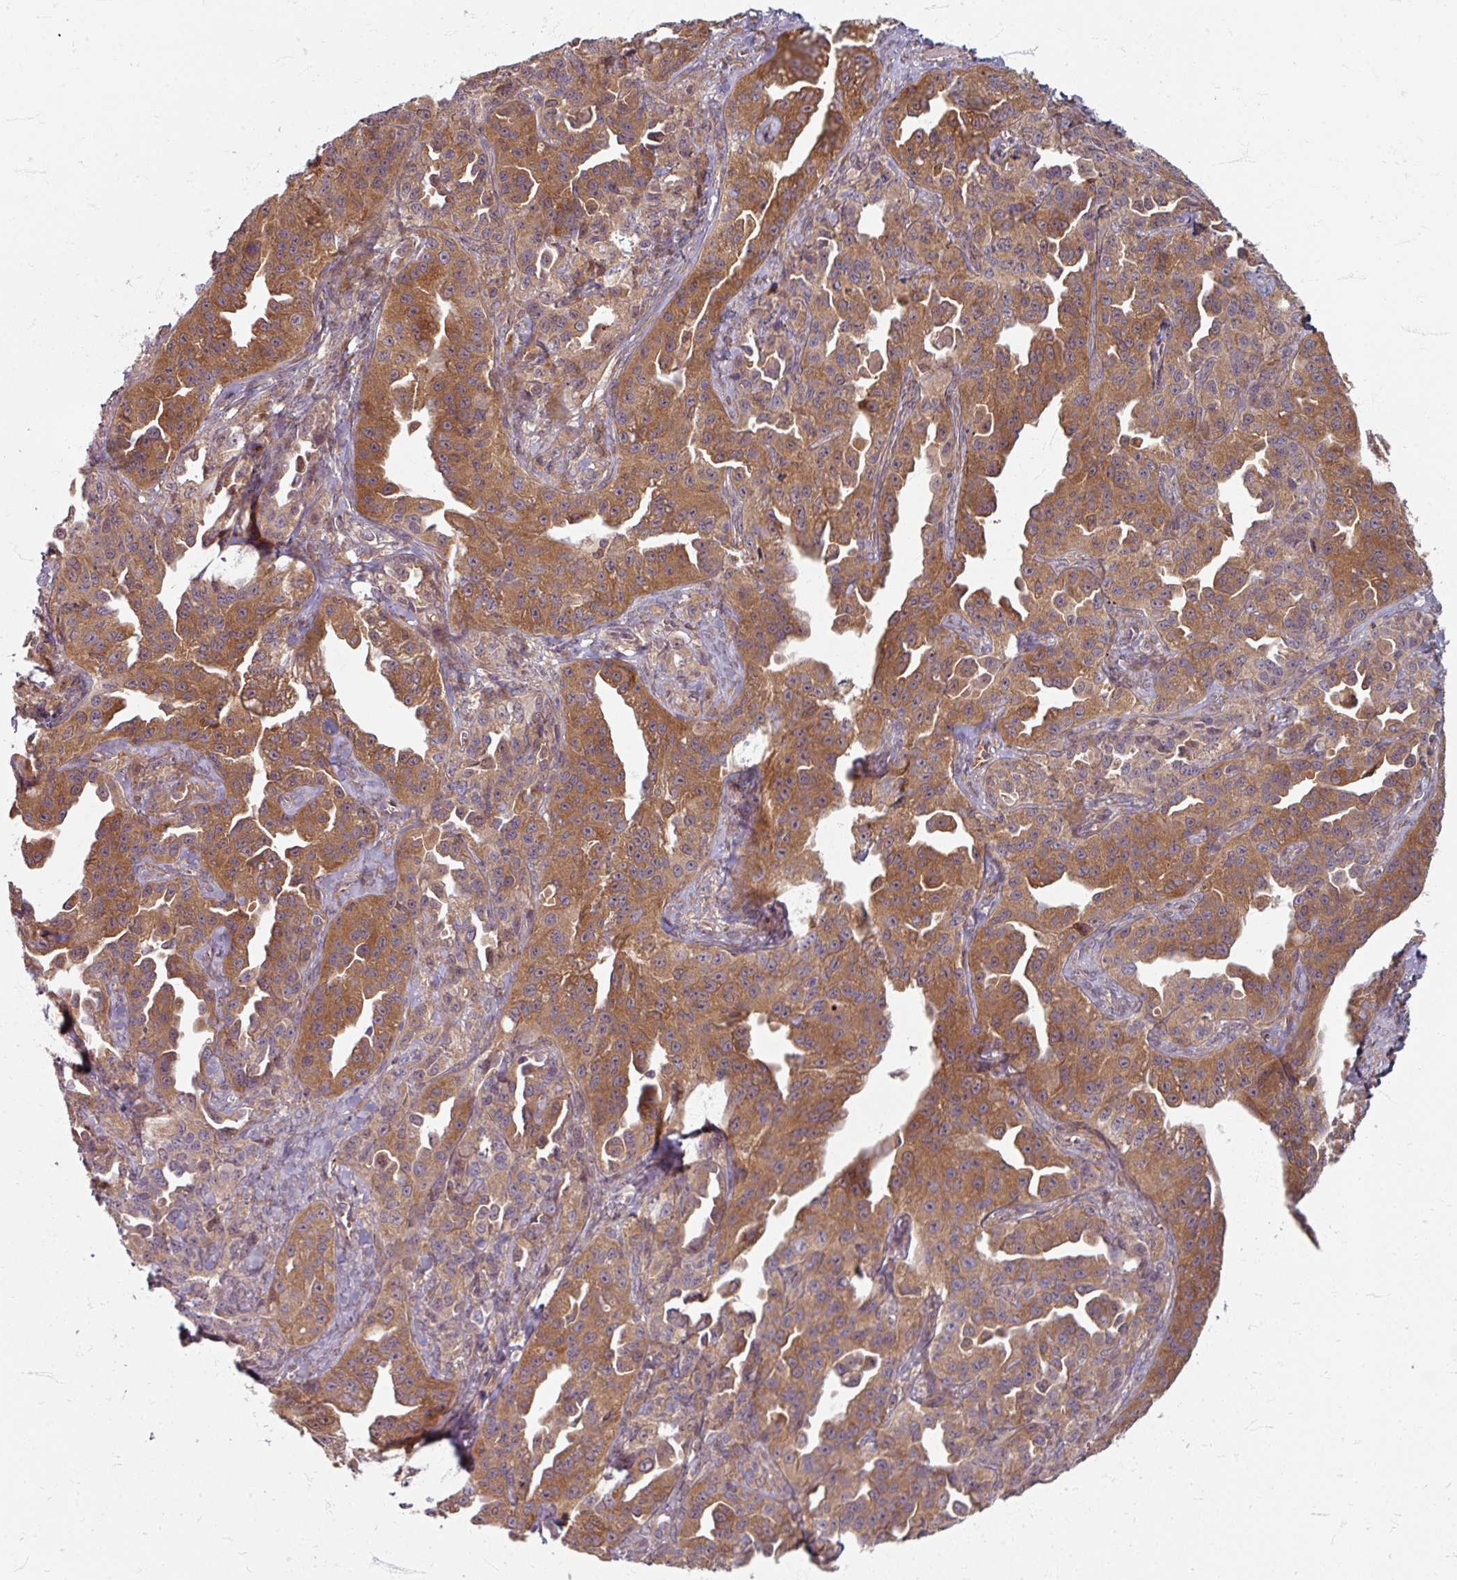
{"staining": {"intensity": "moderate", "quantity": ">75%", "location": "cytoplasmic/membranous"}, "tissue": "ovarian cancer", "cell_type": "Tumor cells", "image_type": "cancer", "snomed": [{"axis": "morphology", "description": "Cystadenocarcinoma, serous, NOS"}, {"axis": "topography", "description": "Ovary"}], "caption": "Moderate cytoplasmic/membranous staining for a protein is seen in approximately >75% of tumor cells of serous cystadenocarcinoma (ovarian) using immunohistochemistry.", "gene": "STAM", "patient": {"sex": "female", "age": 75}}